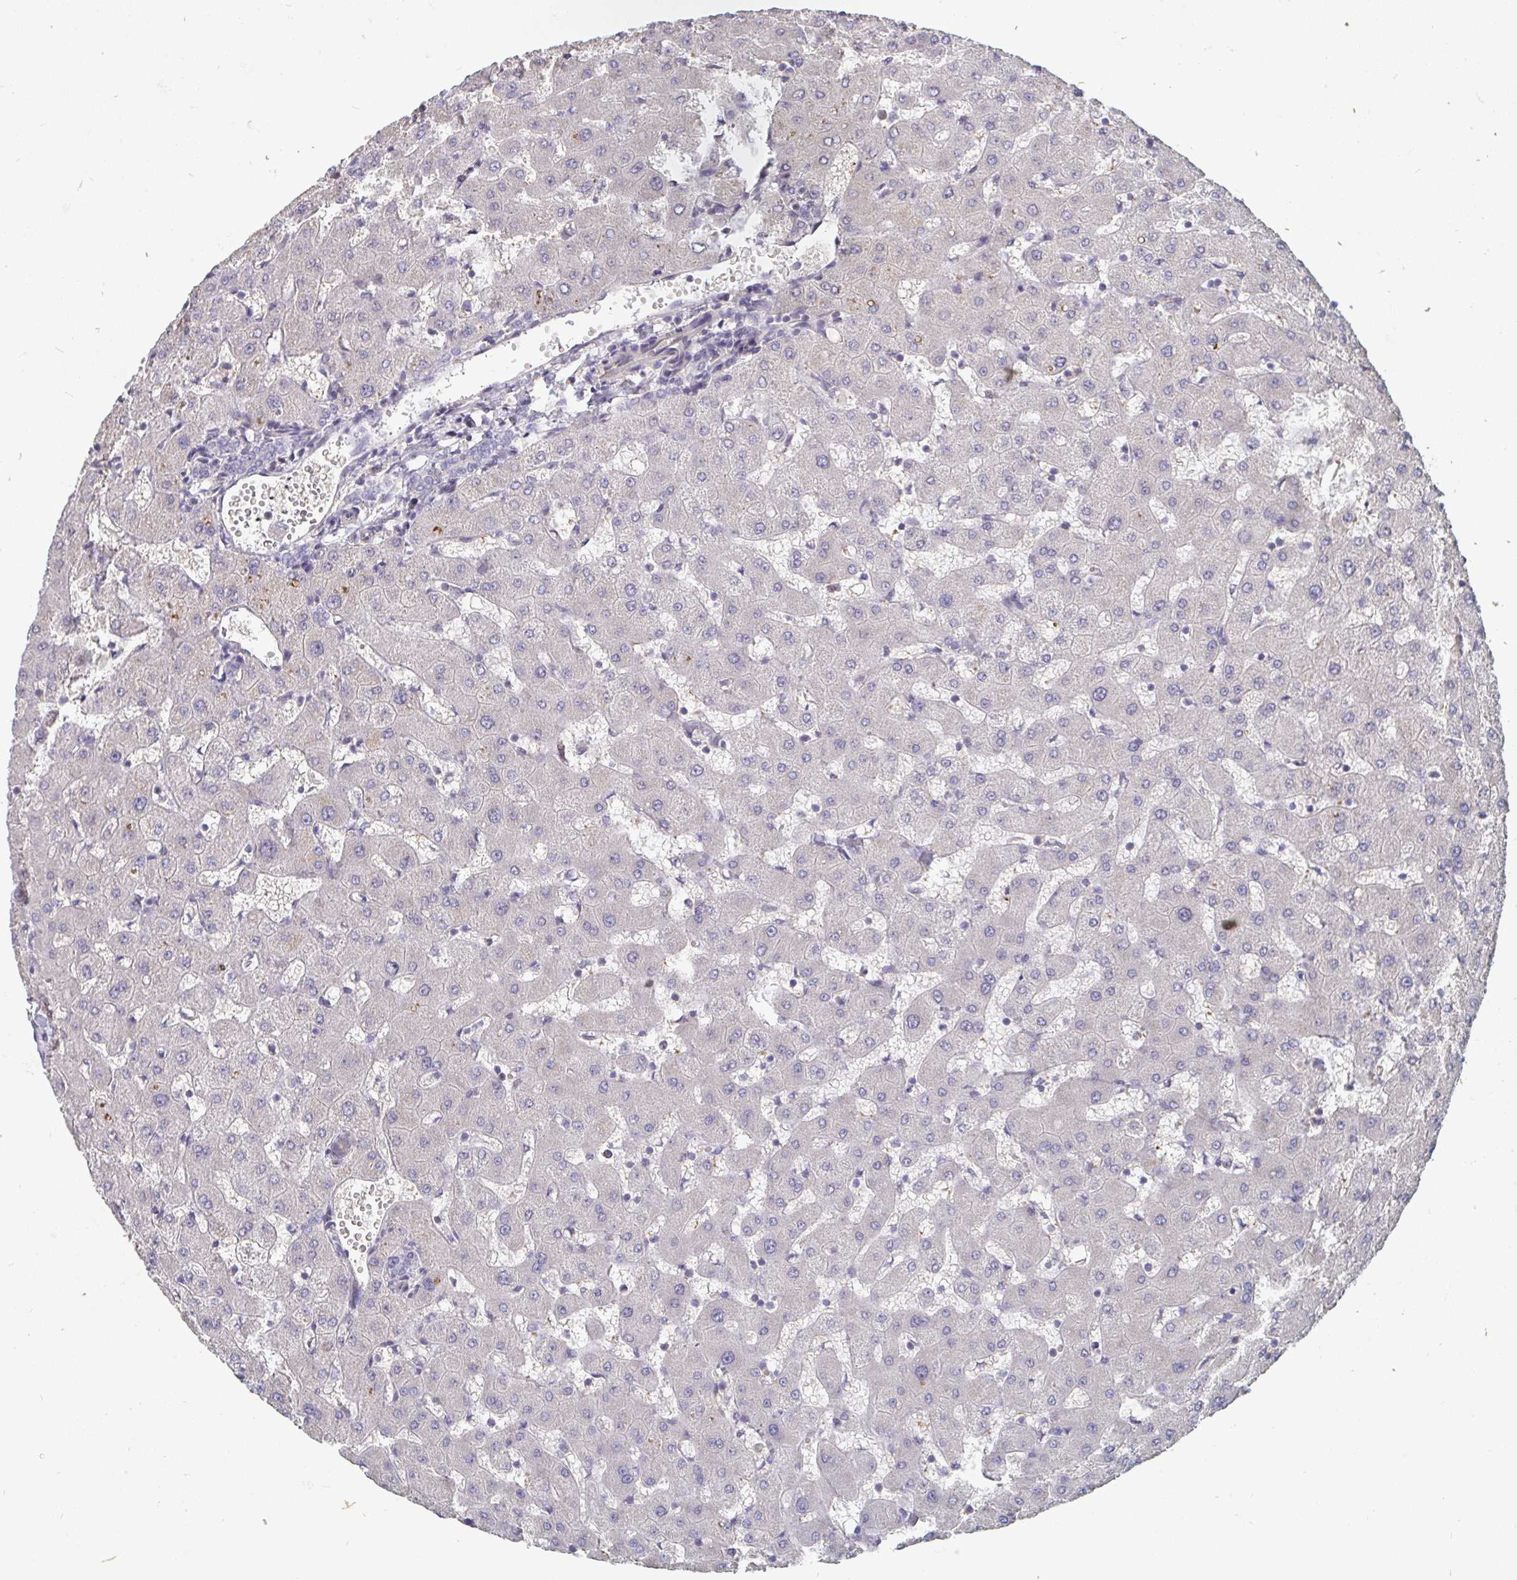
{"staining": {"intensity": "negative", "quantity": "none", "location": "none"}, "tissue": "liver", "cell_type": "Cholangiocytes", "image_type": "normal", "snomed": [{"axis": "morphology", "description": "Normal tissue, NOS"}, {"axis": "topography", "description": "Liver"}], "caption": "The photomicrograph exhibits no significant positivity in cholangiocytes of liver.", "gene": "ISCU", "patient": {"sex": "female", "age": 63}}